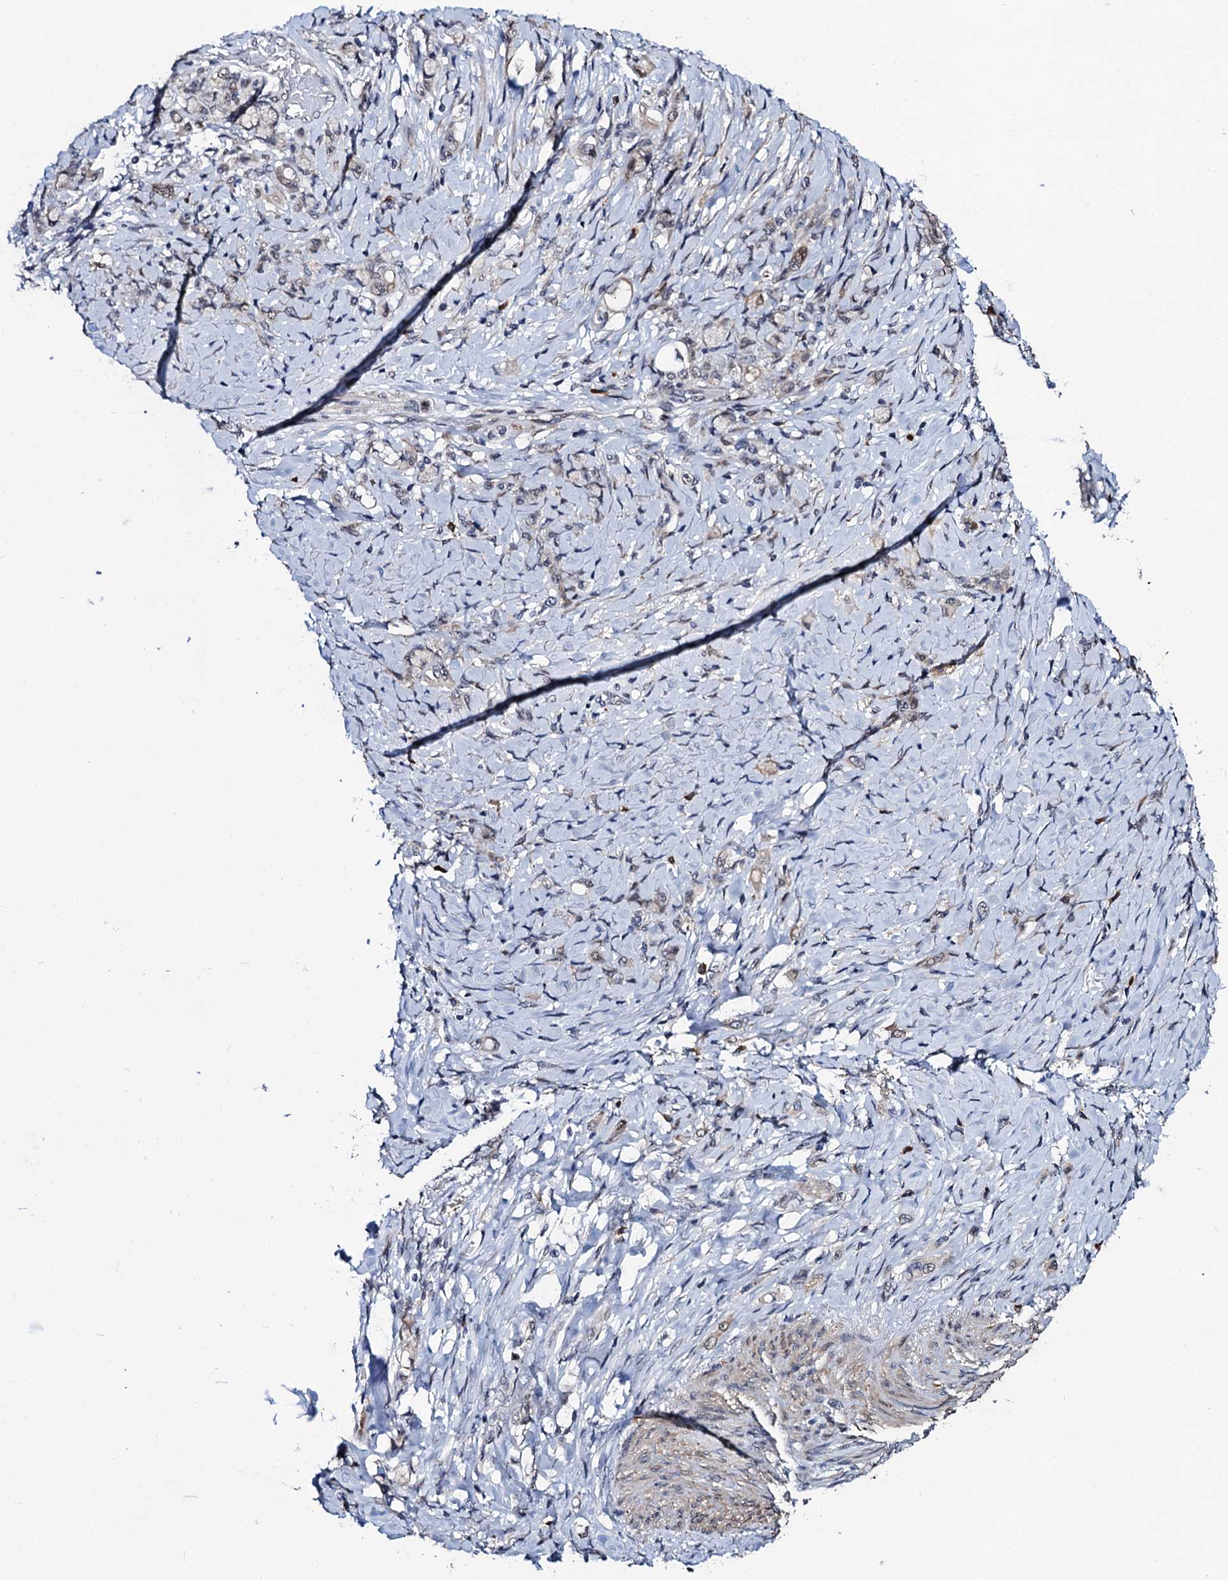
{"staining": {"intensity": "weak", "quantity": "<25%", "location": "nuclear"}, "tissue": "stomach cancer", "cell_type": "Tumor cells", "image_type": "cancer", "snomed": [{"axis": "morphology", "description": "Adenocarcinoma, NOS"}, {"axis": "topography", "description": "Stomach"}], "caption": "Tumor cells show no significant protein expression in stomach cancer (adenocarcinoma).", "gene": "FAM222A", "patient": {"sex": "female", "age": 79}}